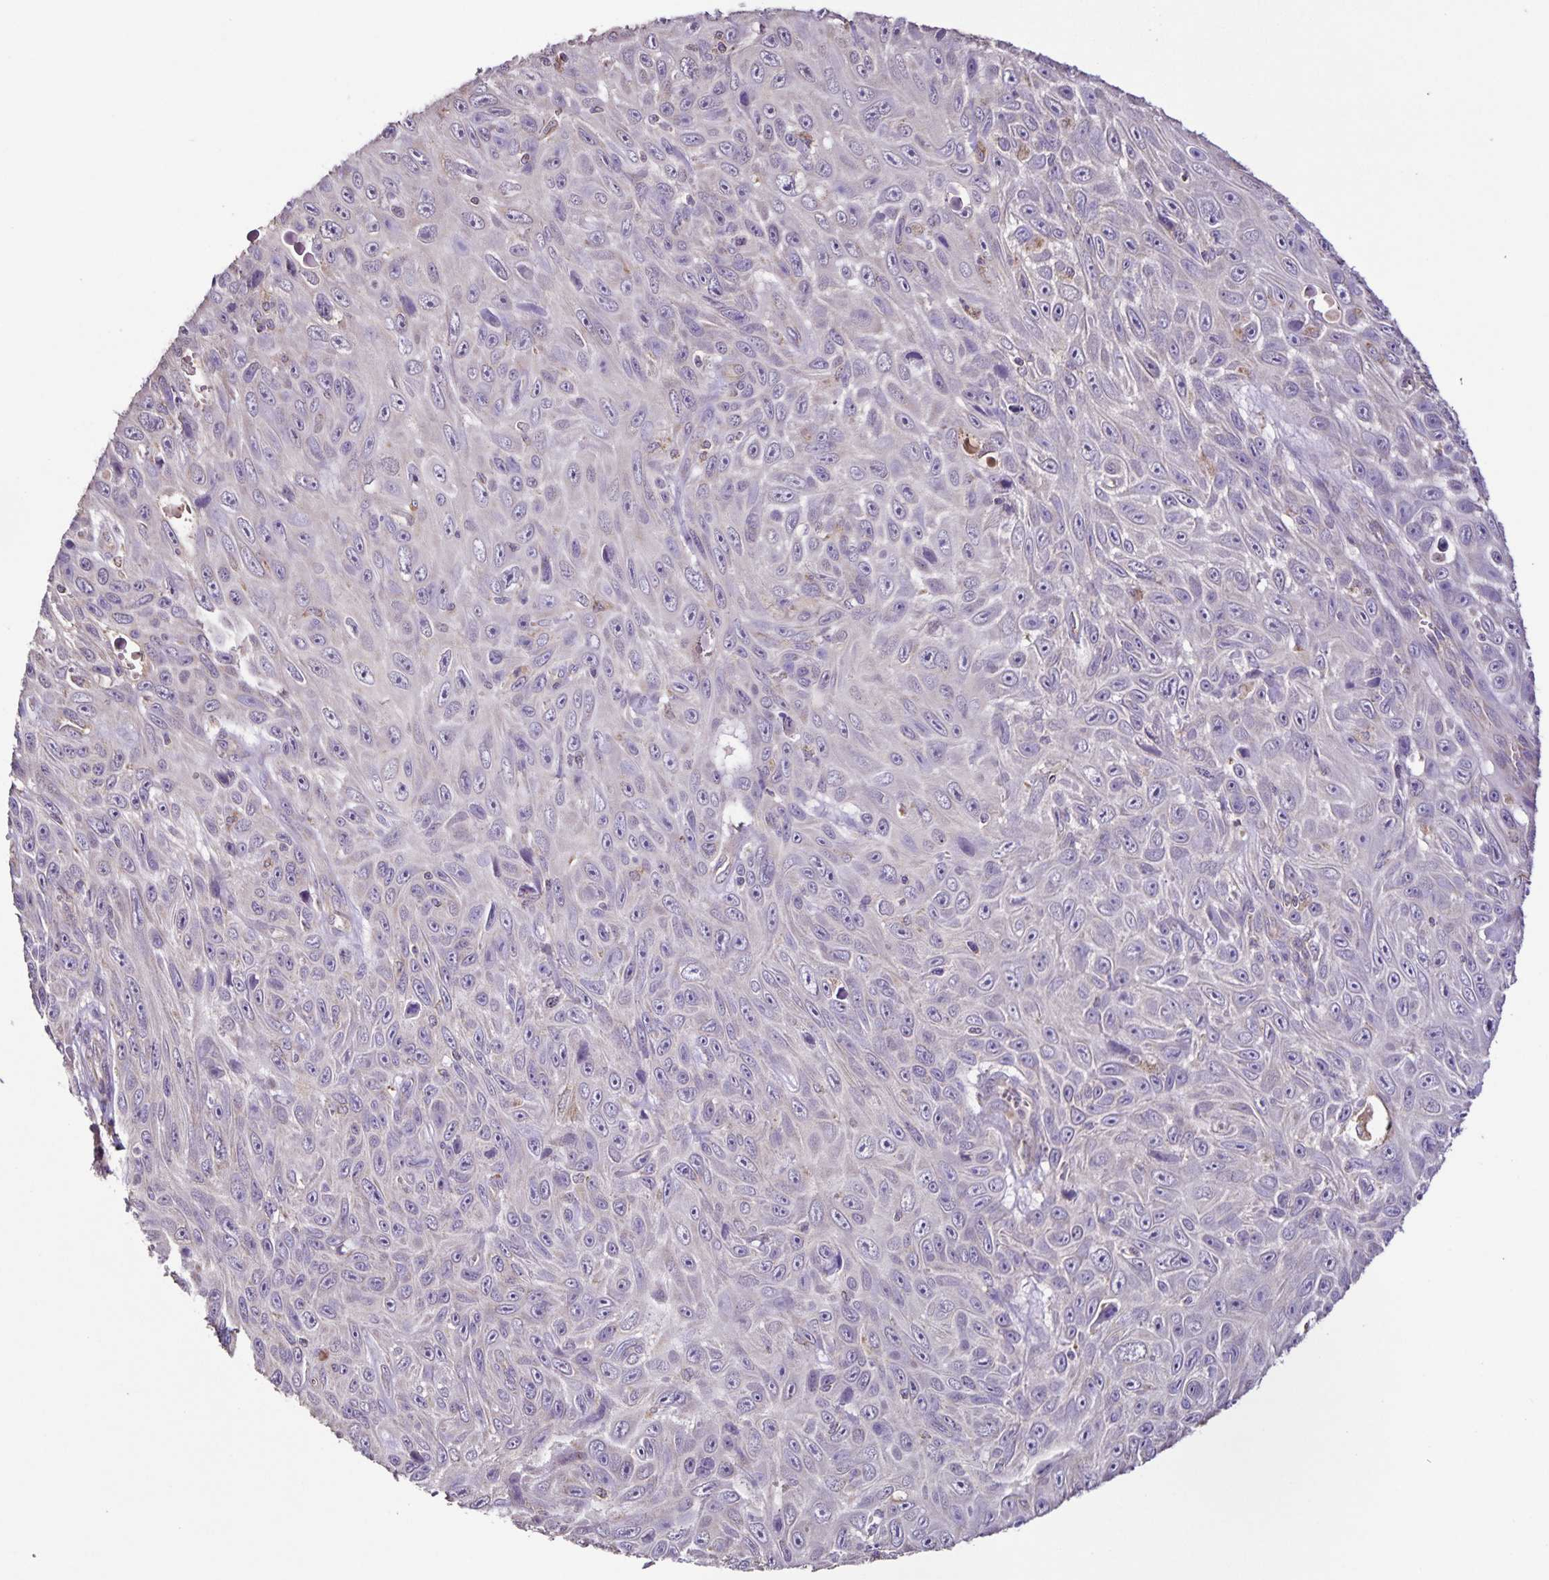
{"staining": {"intensity": "negative", "quantity": "none", "location": "none"}, "tissue": "skin cancer", "cell_type": "Tumor cells", "image_type": "cancer", "snomed": [{"axis": "morphology", "description": "Squamous cell carcinoma, NOS"}, {"axis": "topography", "description": "Skin"}], "caption": "The immunohistochemistry (IHC) histopathology image has no significant staining in tumor cells of skin squamous cell carcinoma tissue.", "gene": "MAN1A1", "patient": {"sex": "male", "age": 82}}